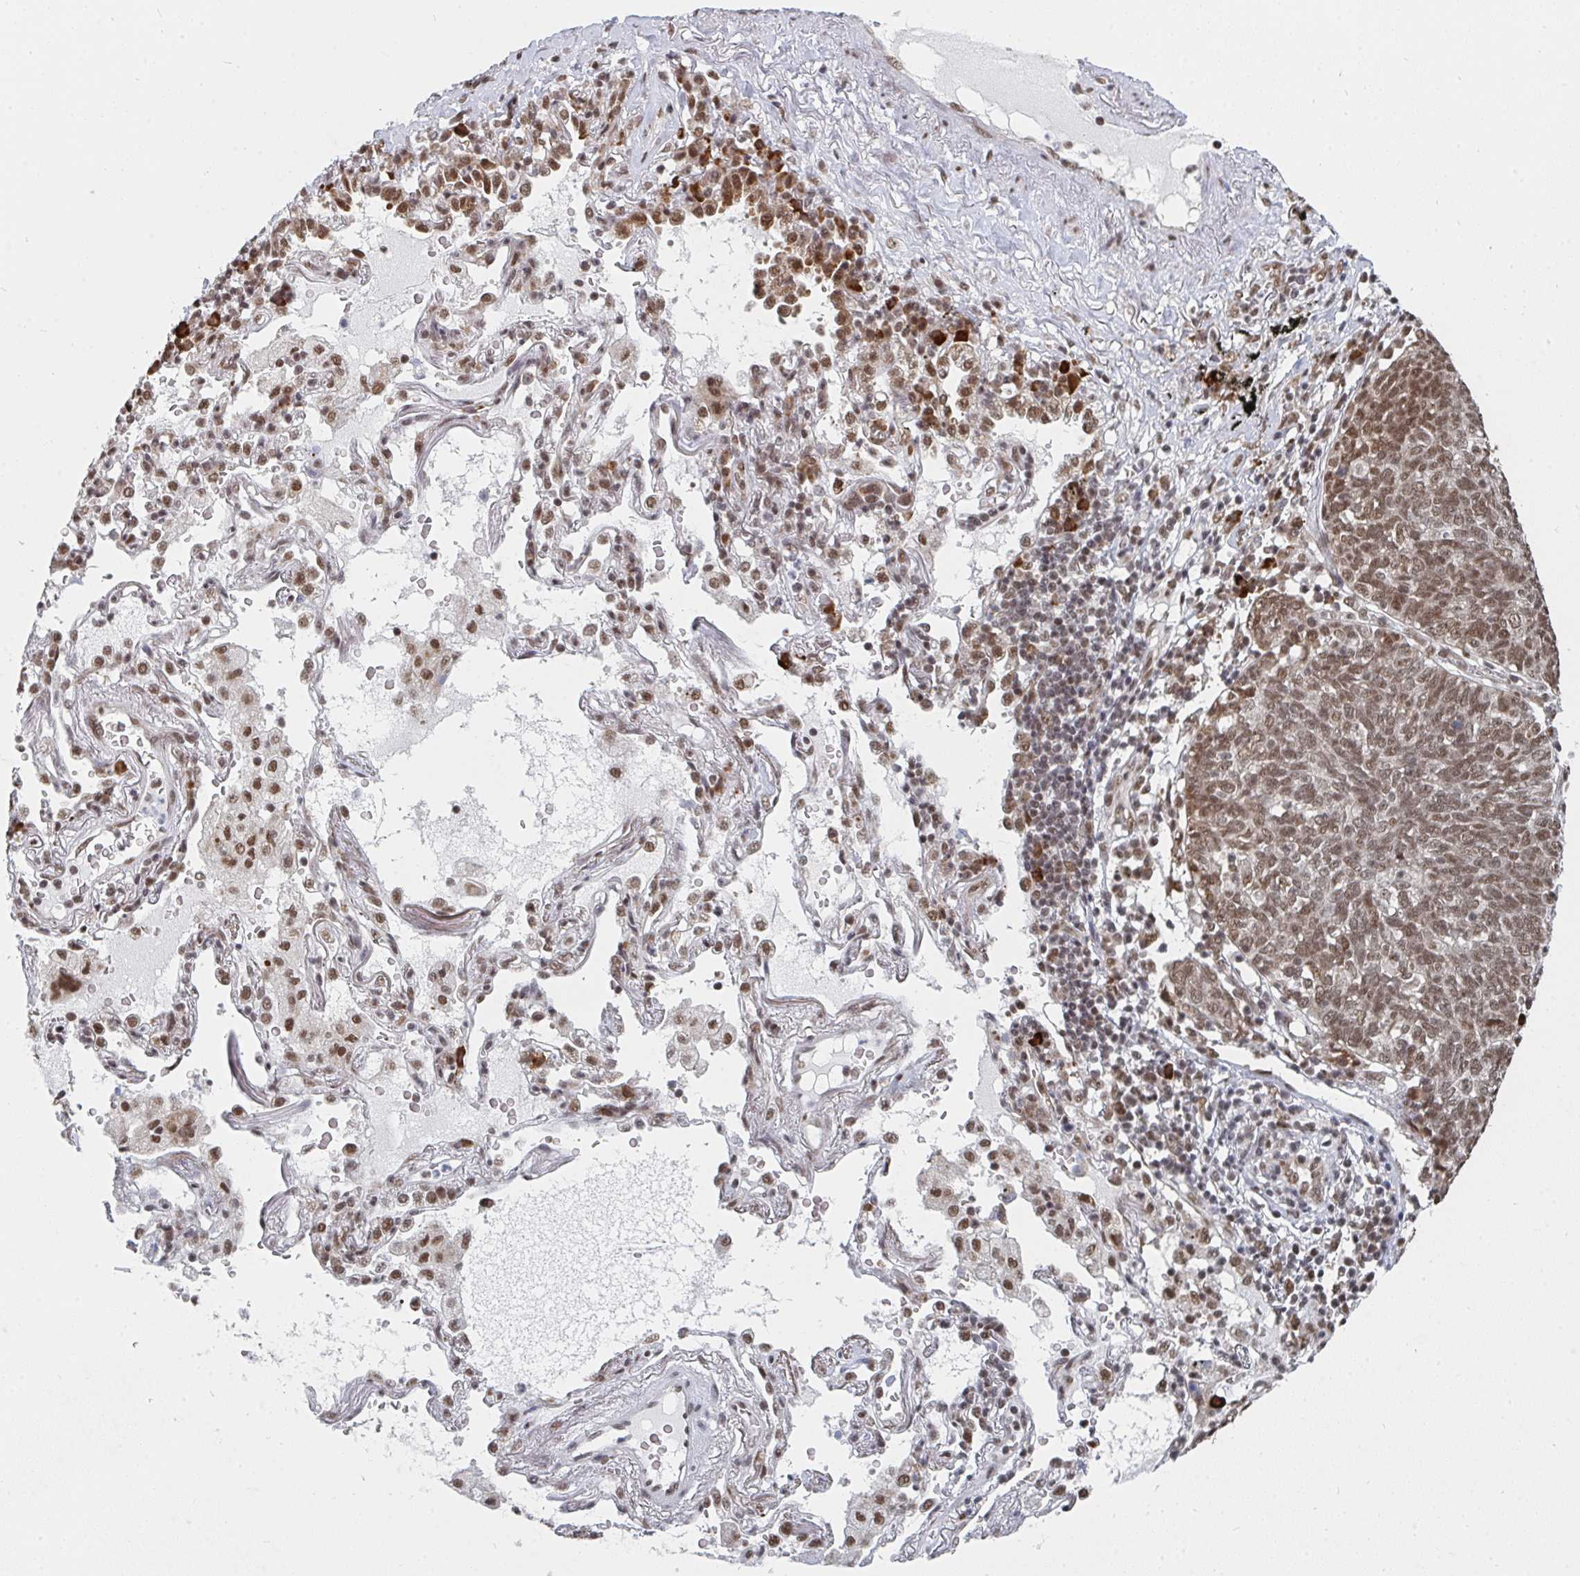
{"staining": {"intensity": "moderate", "quantity": ">75%", "location": "nuclear"}, "tissue": "lung cancer", "cell_type": "Tumor cells", "image_type": "cancer", "snomed": [{"axis": "morphology", "description": "Squamous cell carcinoma, NOS"}, {"axis": "topography", "description": "Lung"}], "caption": "The immunohistochemical stain labels moderate nuclear staining in tumor cells of lung cancer tissue. Immunohistochemistry (ihc) stains the protein in brown and the nuclei are stained blue.", "gene": "MBNL1", "patient": {"sex": "female", "age": 72}}